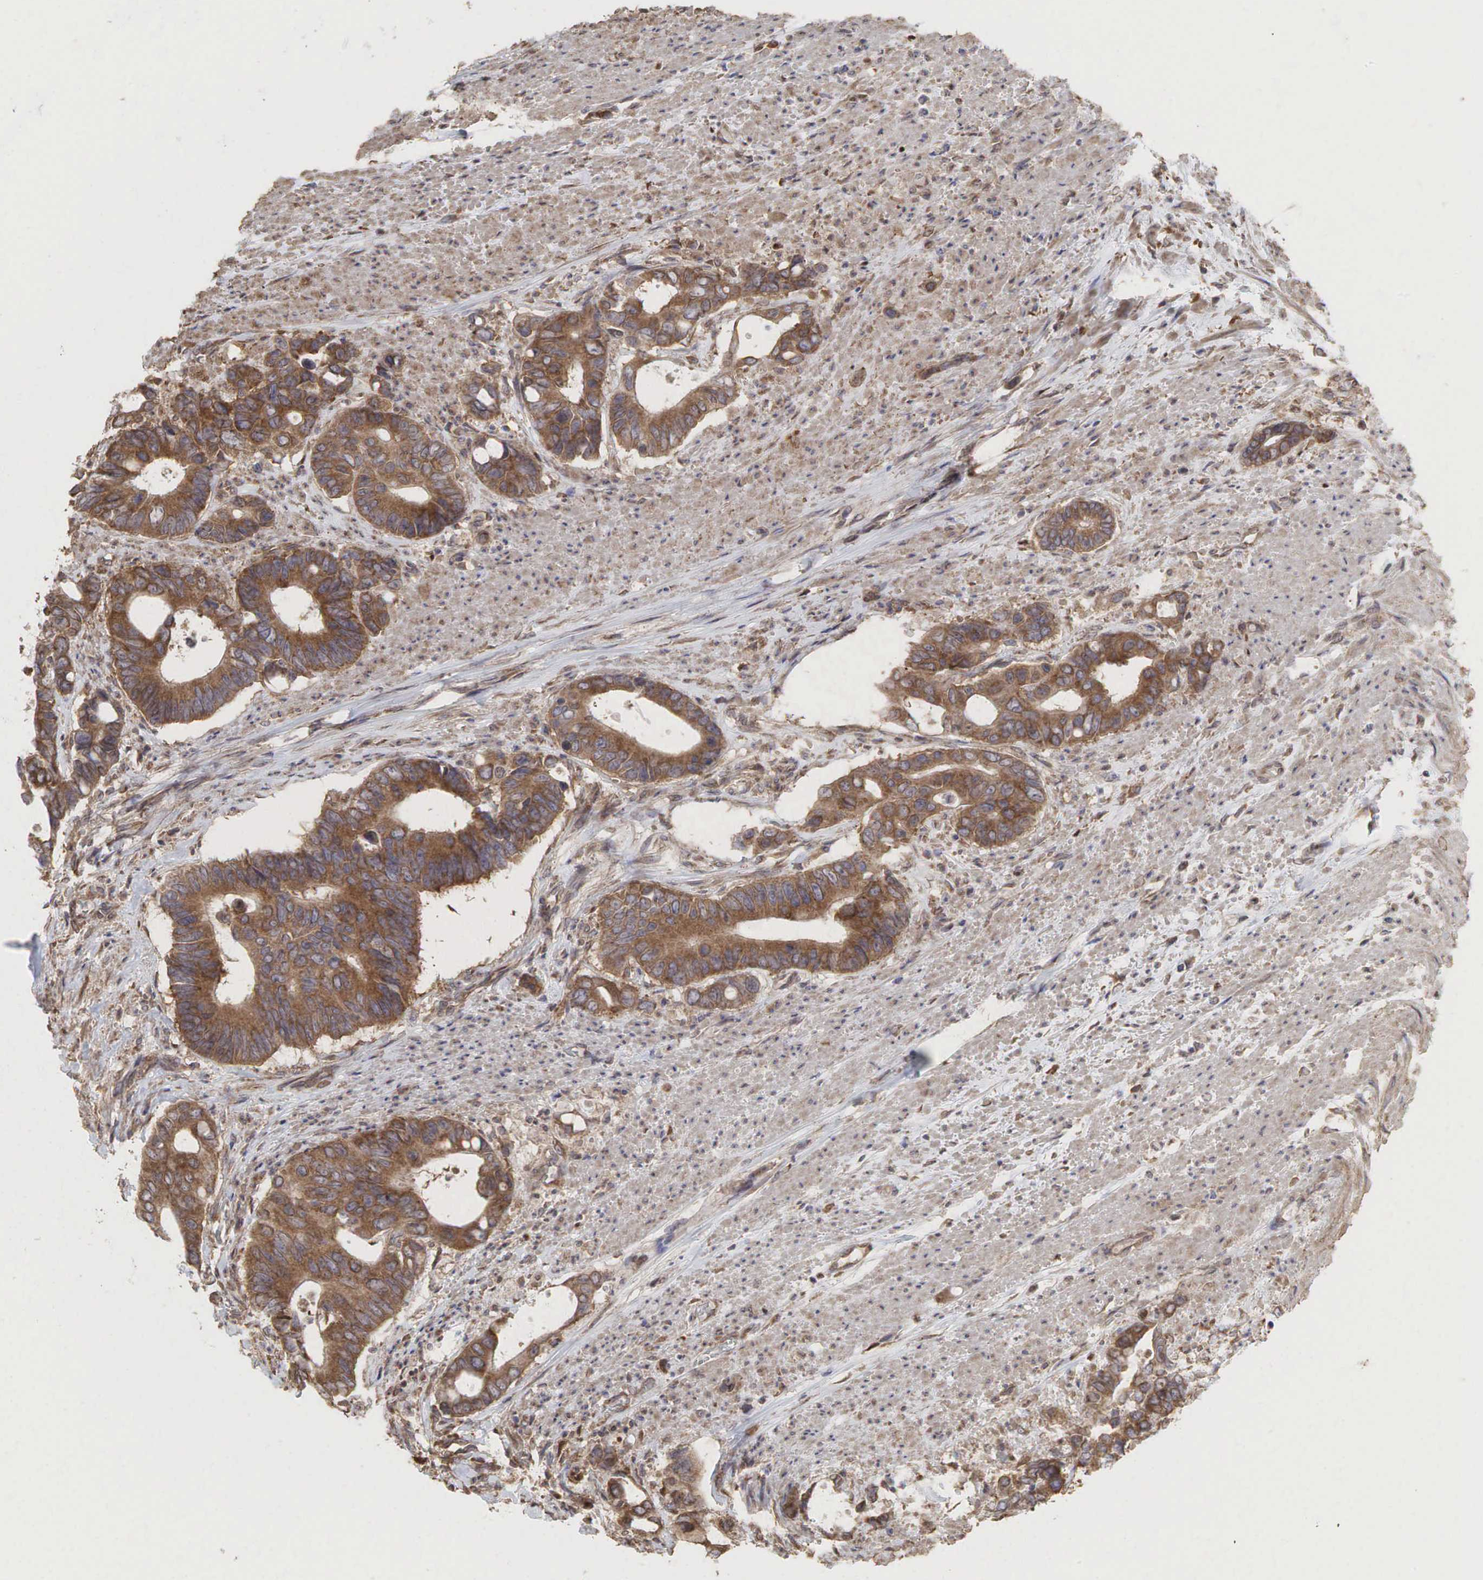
{"staining": {"intensity": "moderate", "quantity": ">75%", "location": "cytoplasmic/membranous"}, "tissue": "colorectal cancer", "cell_type": "Tumor cells", "image_type": "cancer", "snomed": [{"axis": "morphology", "description": "Adenocarcinoma, NOS"}, {"axis": "topography", "description": "Colon"}], "caption": "Protein expression analysis of human colorectal adenocarcinoma reveals moderate cytoplasmic/membranous positivity in approximately >75% of tumor cells.", "gene": "PABPC5", "patient": {"sex": "male", "age": 49}}